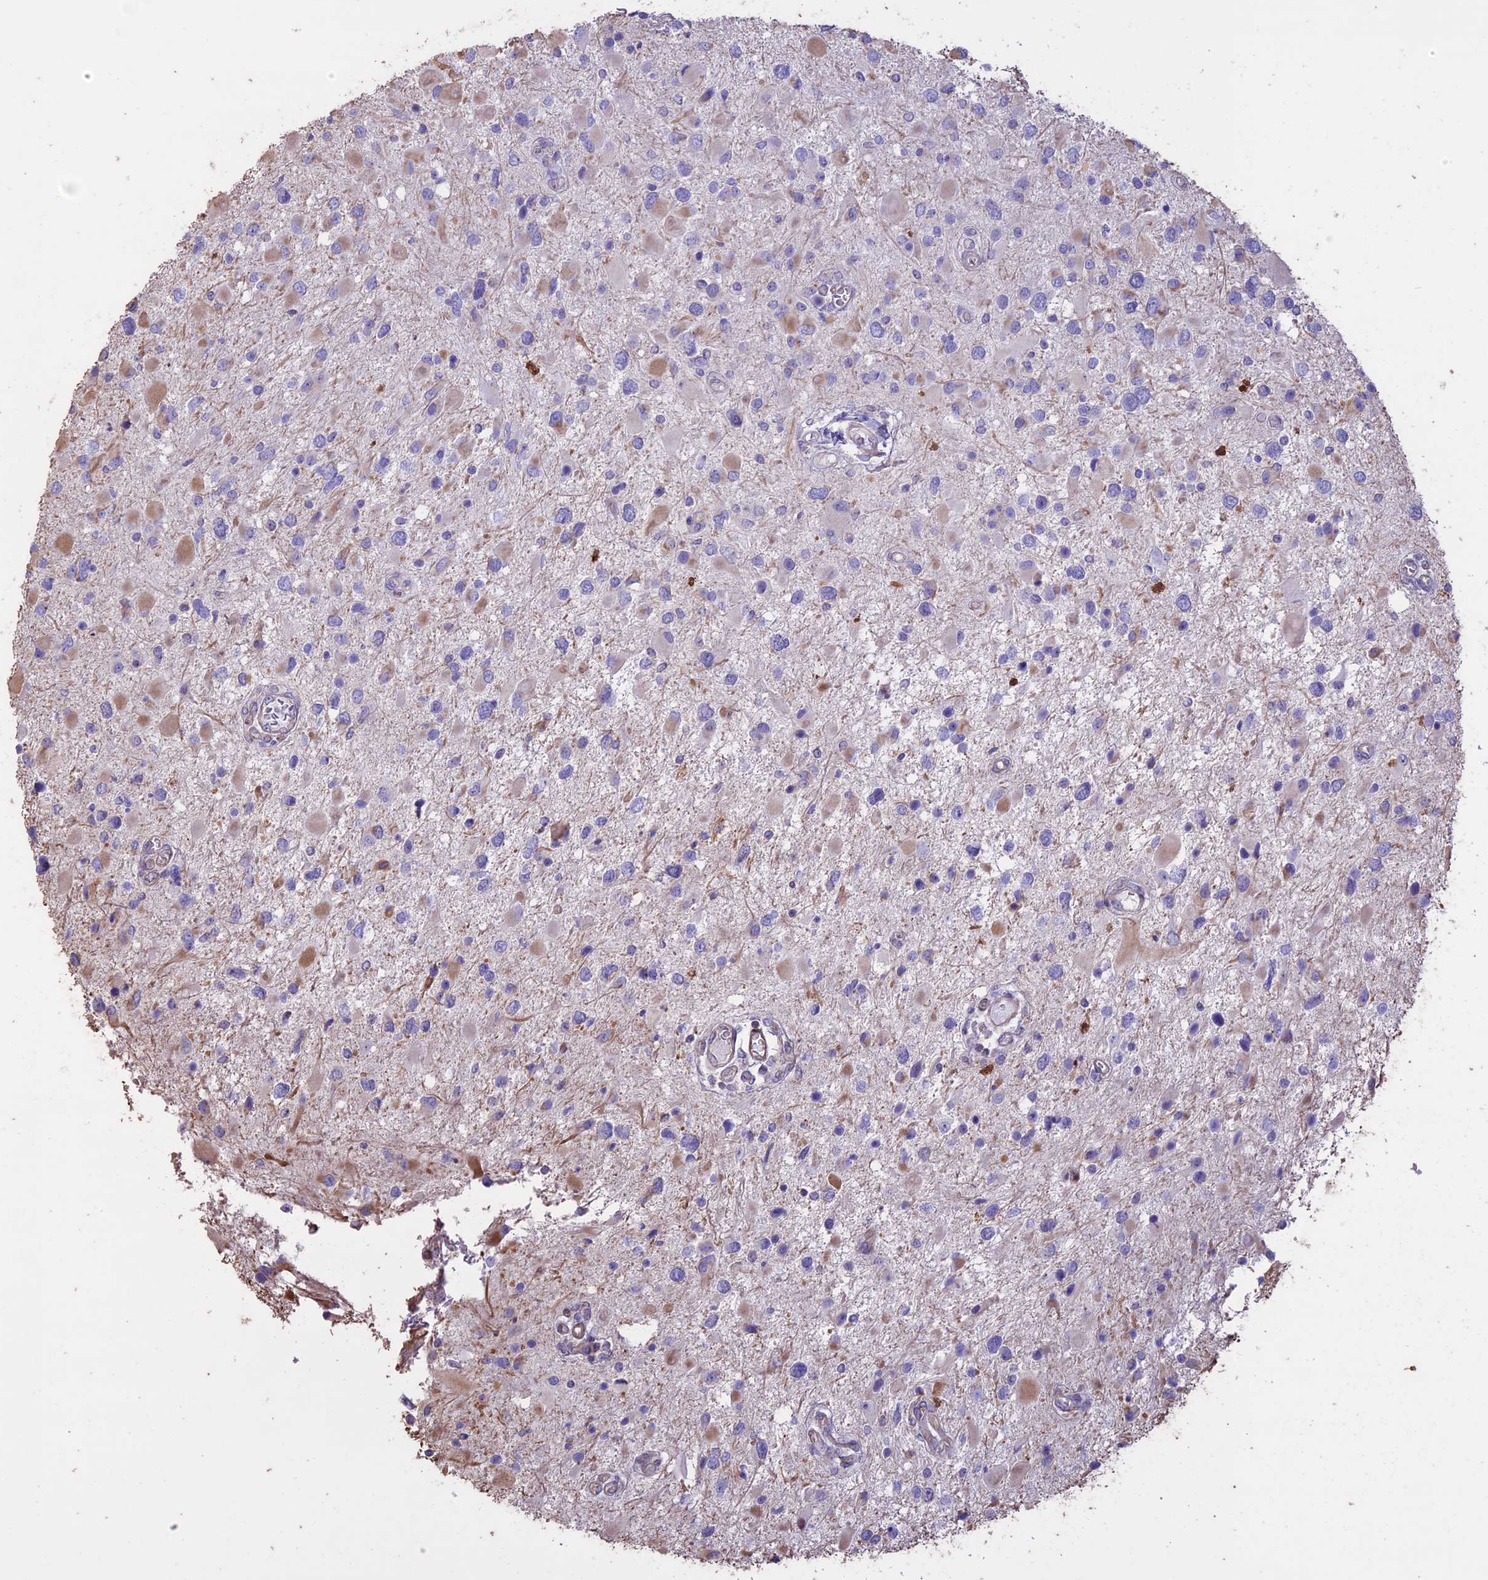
{"staining": {"intensity": "negative", "quantity": "none", "location": "none"}, "tissue": "glioma", "cell_type": "Tumor cells", "image_type": "cancer", "snomed": [{"axis": "morphology", "description": "Glioma, malignant, High grade"}, {"axis": "topography", "description": "Brain"}], "caption": "Immunohistochemistry image of neoplastic tissue: human glioma stained with DAB (3,3'-diaminobenzidine) shows no significant protein positivity in tumor cells. (Brightfield microscopy of DAB immunohistochemistry at high magnification).", "gene": "CCDC148", "patient": {"sex": "male", "age": 53}}